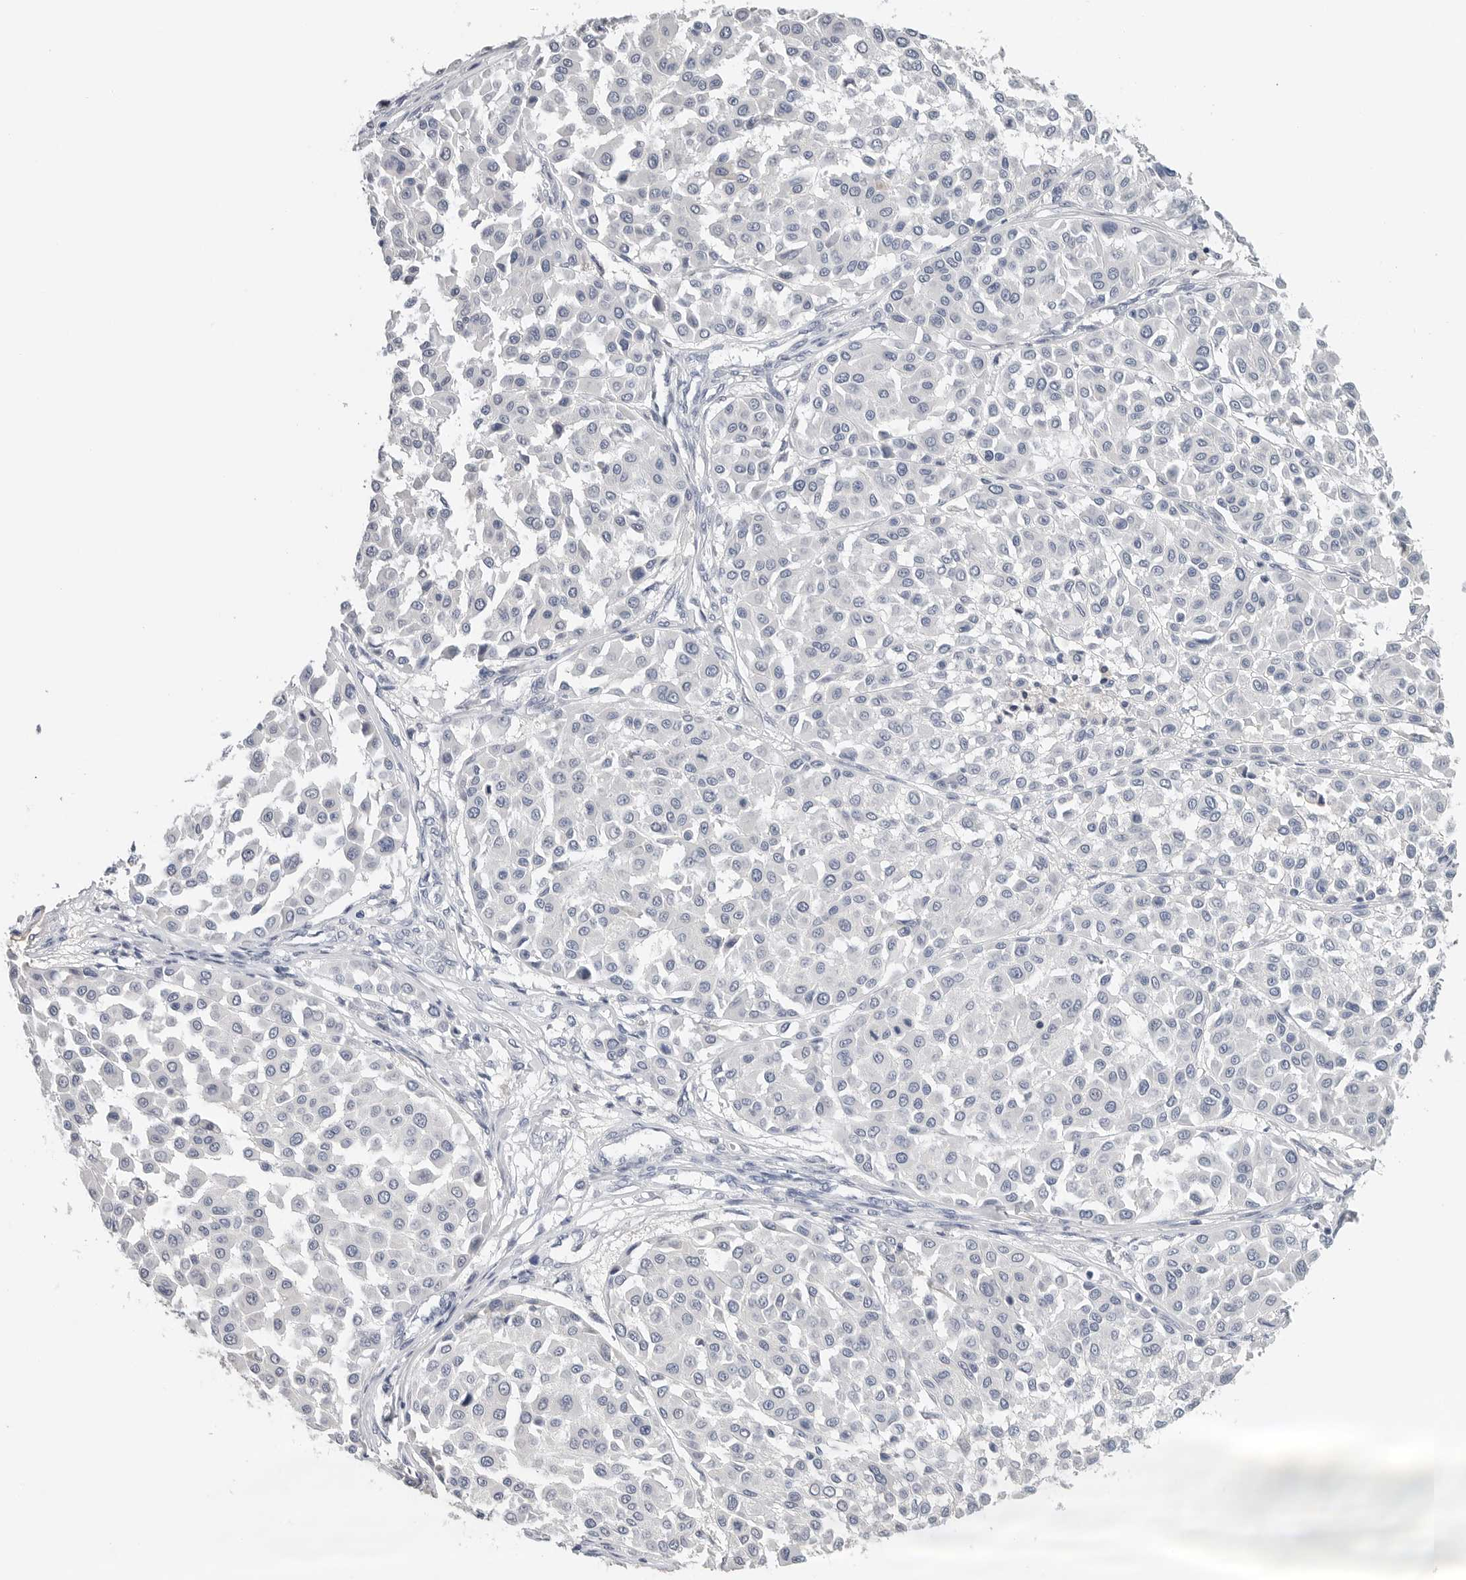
{"staining": {"intensity": "negative", "quantity": "none", "location": "none"}, "tissue": "melanoma", "cell_type": "Tumor cells", "image_type": "cancer", "snomed": [{"axis": "morphology", "description": "Malignant melanoma, Metastatic site"}, {"axis": "topography", "description": "Soft tissue"}], "caption": "DAB immunohistochemical staining of malignant melanoma (metastatic site) reveals no significant expression in tumor cells. (Stains: DAB (3,3'-diaminobenzidine) immunohistochemistry with hematoxylin counter stain, Microscopy: brightfield microscopy at high magnification).", "gene": "FABP6", "patient": {"sex": "male", "age": 41}}